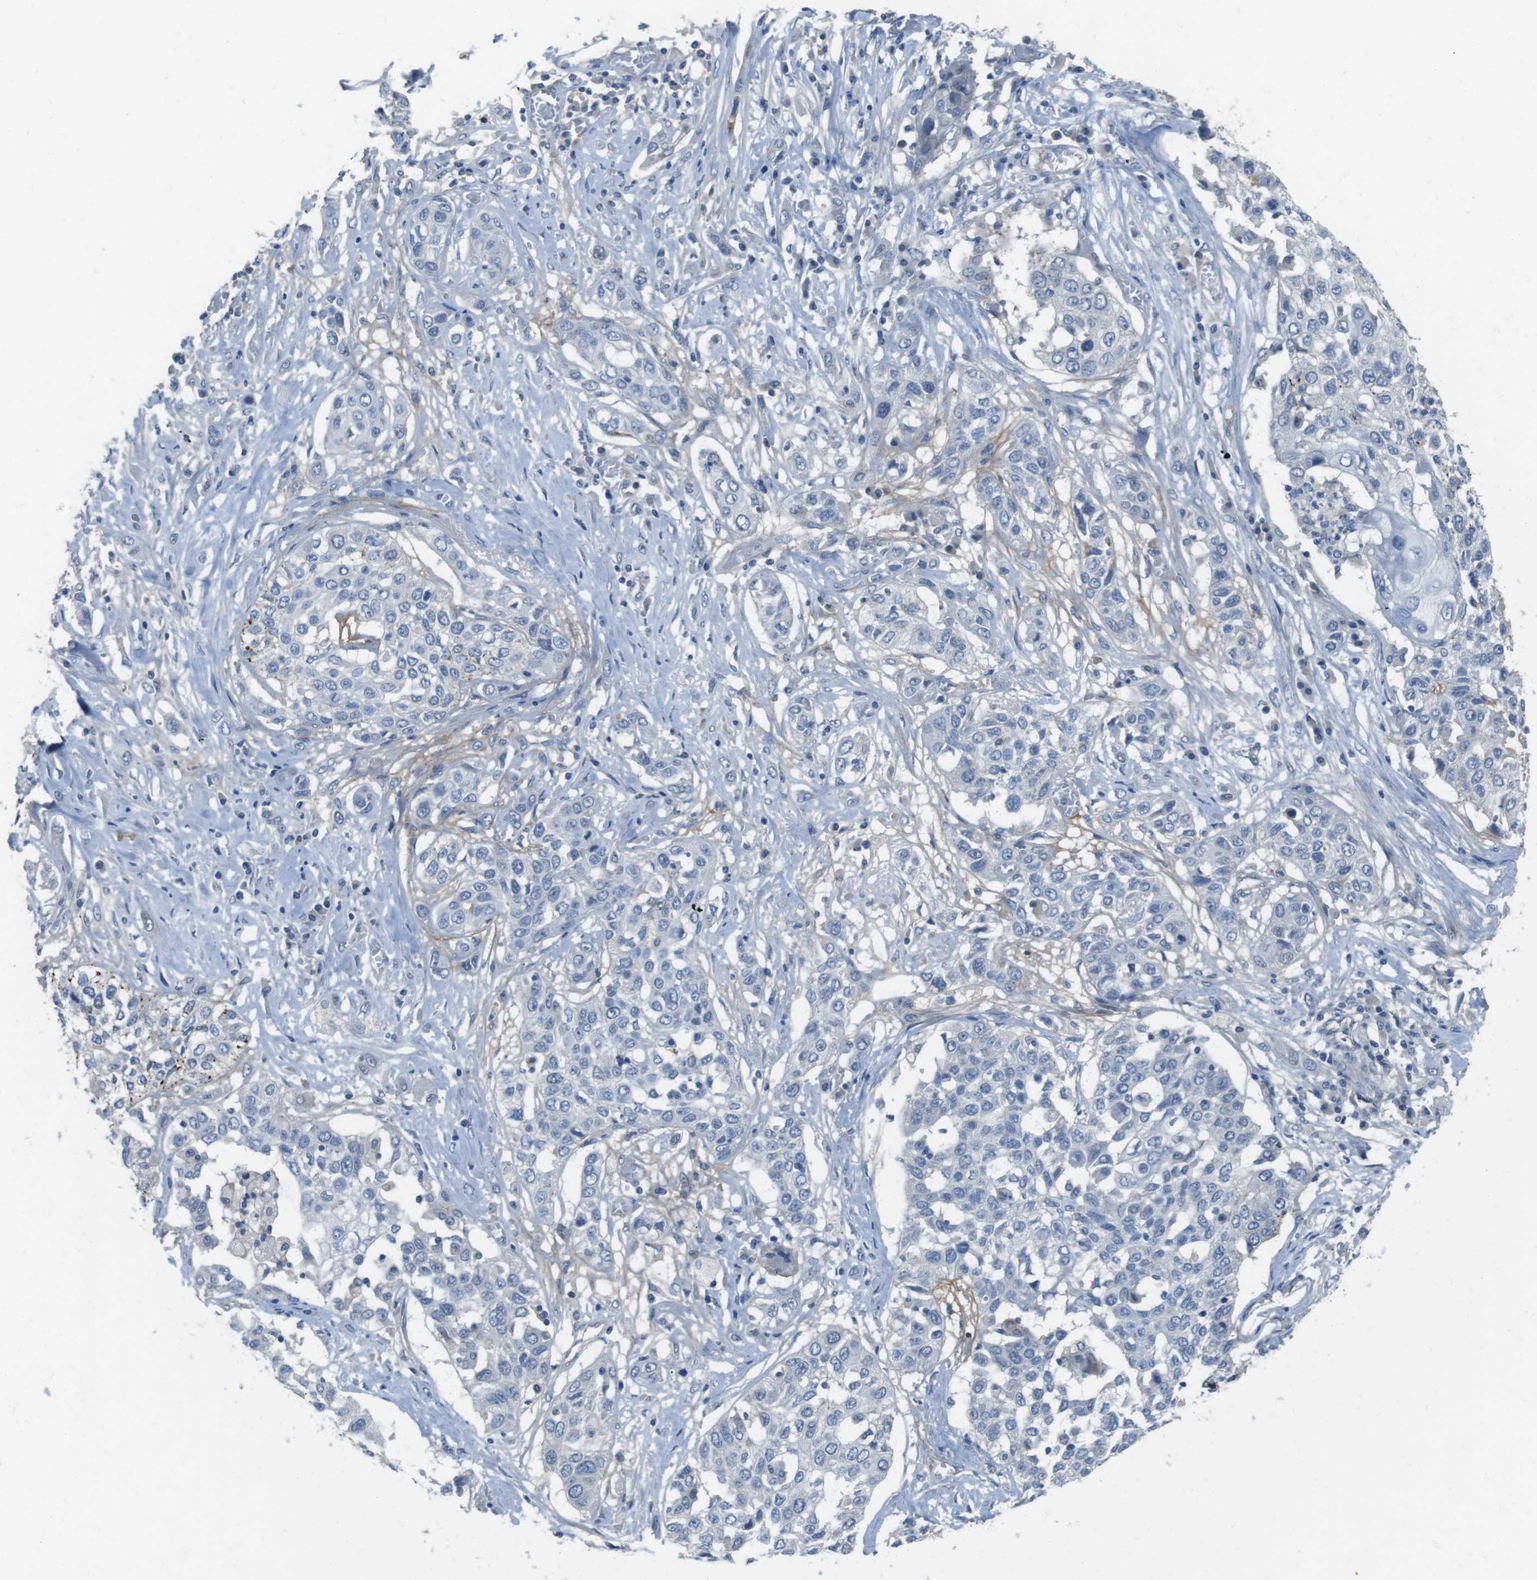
{"staining": {"intensity": "negative", "quantity": "none", "location": "none"}, "tissue": "lung cancer", "cell_type": "Tumor cells", "image_type": "cancer", "snomed": [{"axis": "morphology", "description": "Squamous cell carcinoma, NOS"}, {"axis": "topography", "description": "Lung"}], "caption": "This is an immunohistochemistry (IHC) histopathology image of human squamous cell carcinoma (lung). There is no positivity in tumor cells.", "gene": "CYP2C8", "patient": {"sex": "male", "age": 71}}